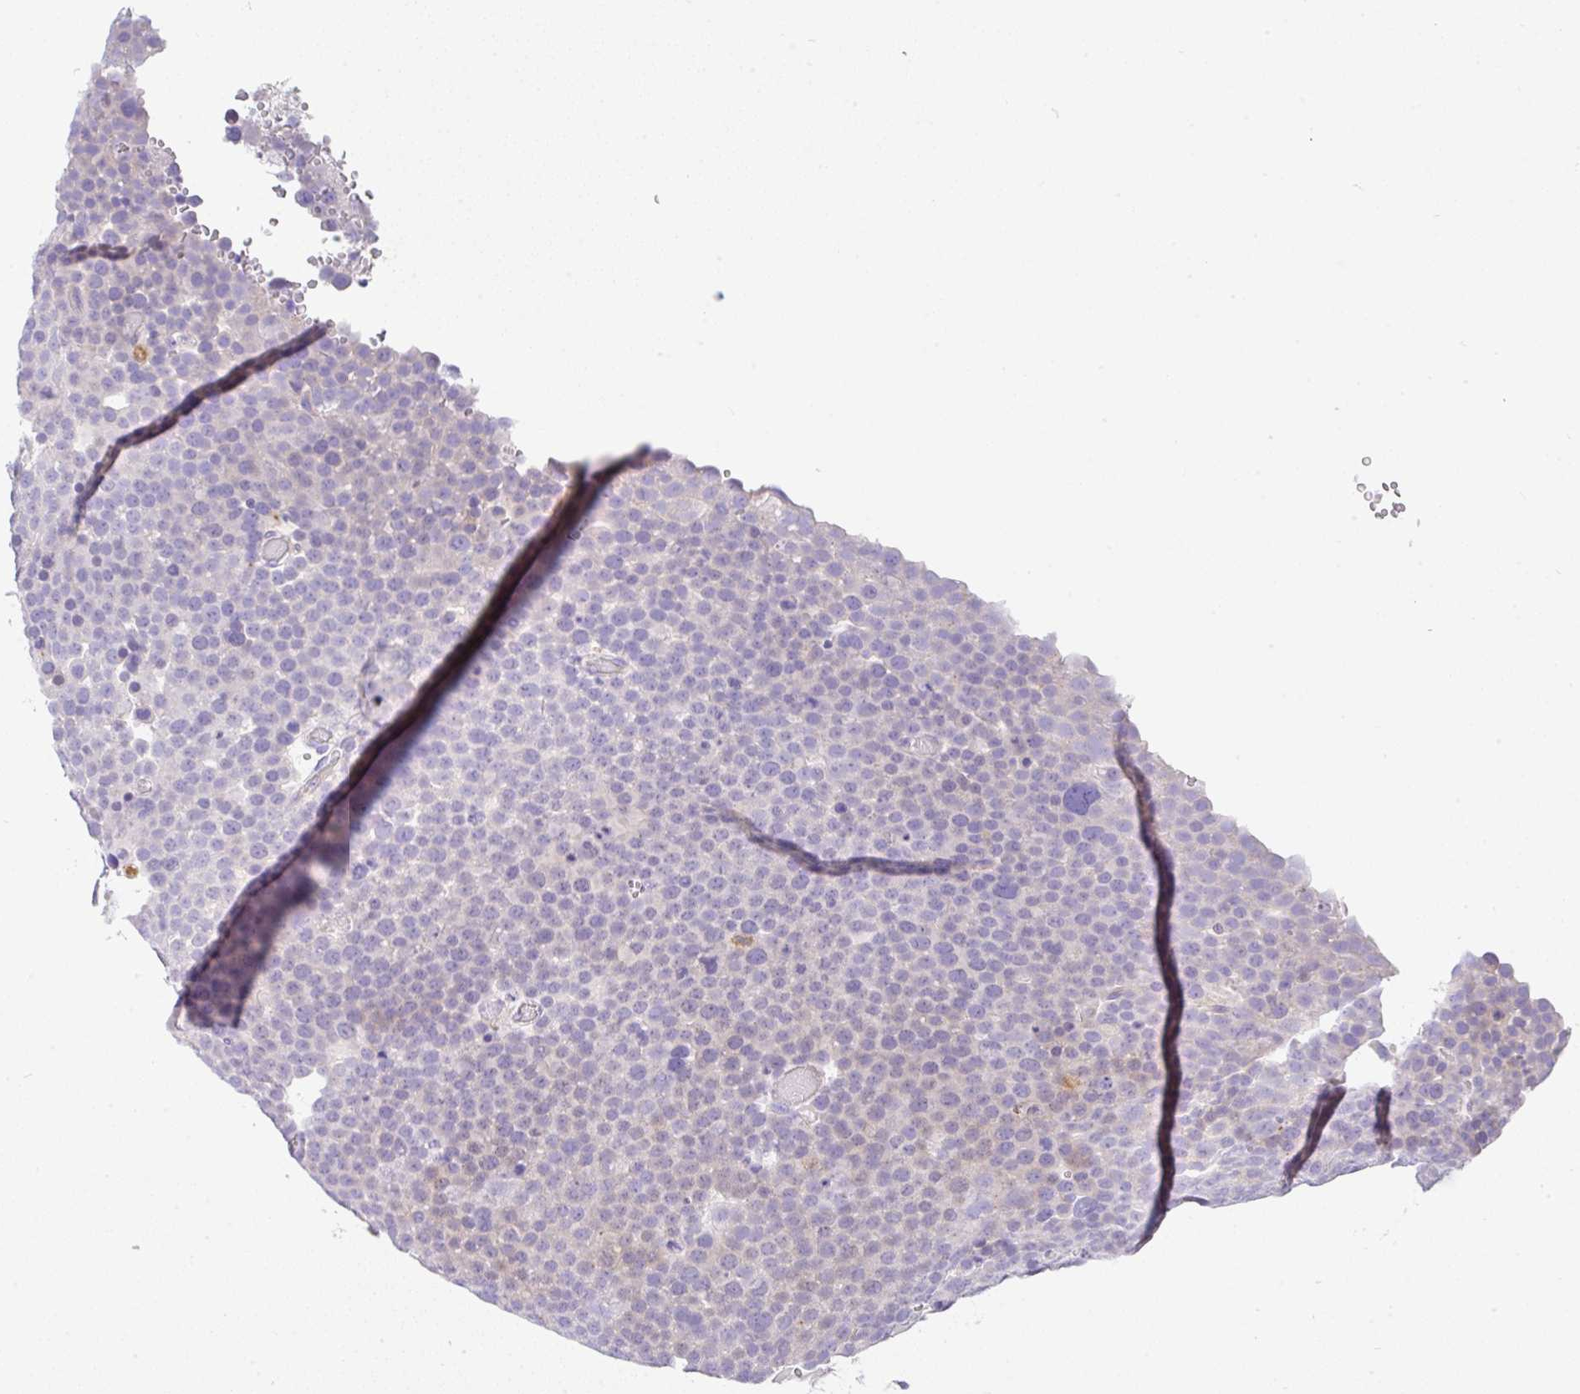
{"staining": {"intensity": "negative", "quantity": "none", "location": "none"}, "tissue": "testis cancer", "cell_type": "Tumor cells", "image_type": "cancer", "snomed": [{"axis": "morphology", "description": "Seminoma, NOS"}, {"axis": "topography", "description": "Testis"}], "caption": "Immunohistochemistry (IHC) photomicrograph of testis cancer stained for a protein (brown), which shows no positivity in tumor cells.", "gene": "EPN3", "patient": {"sex": "male", "age": 71}}